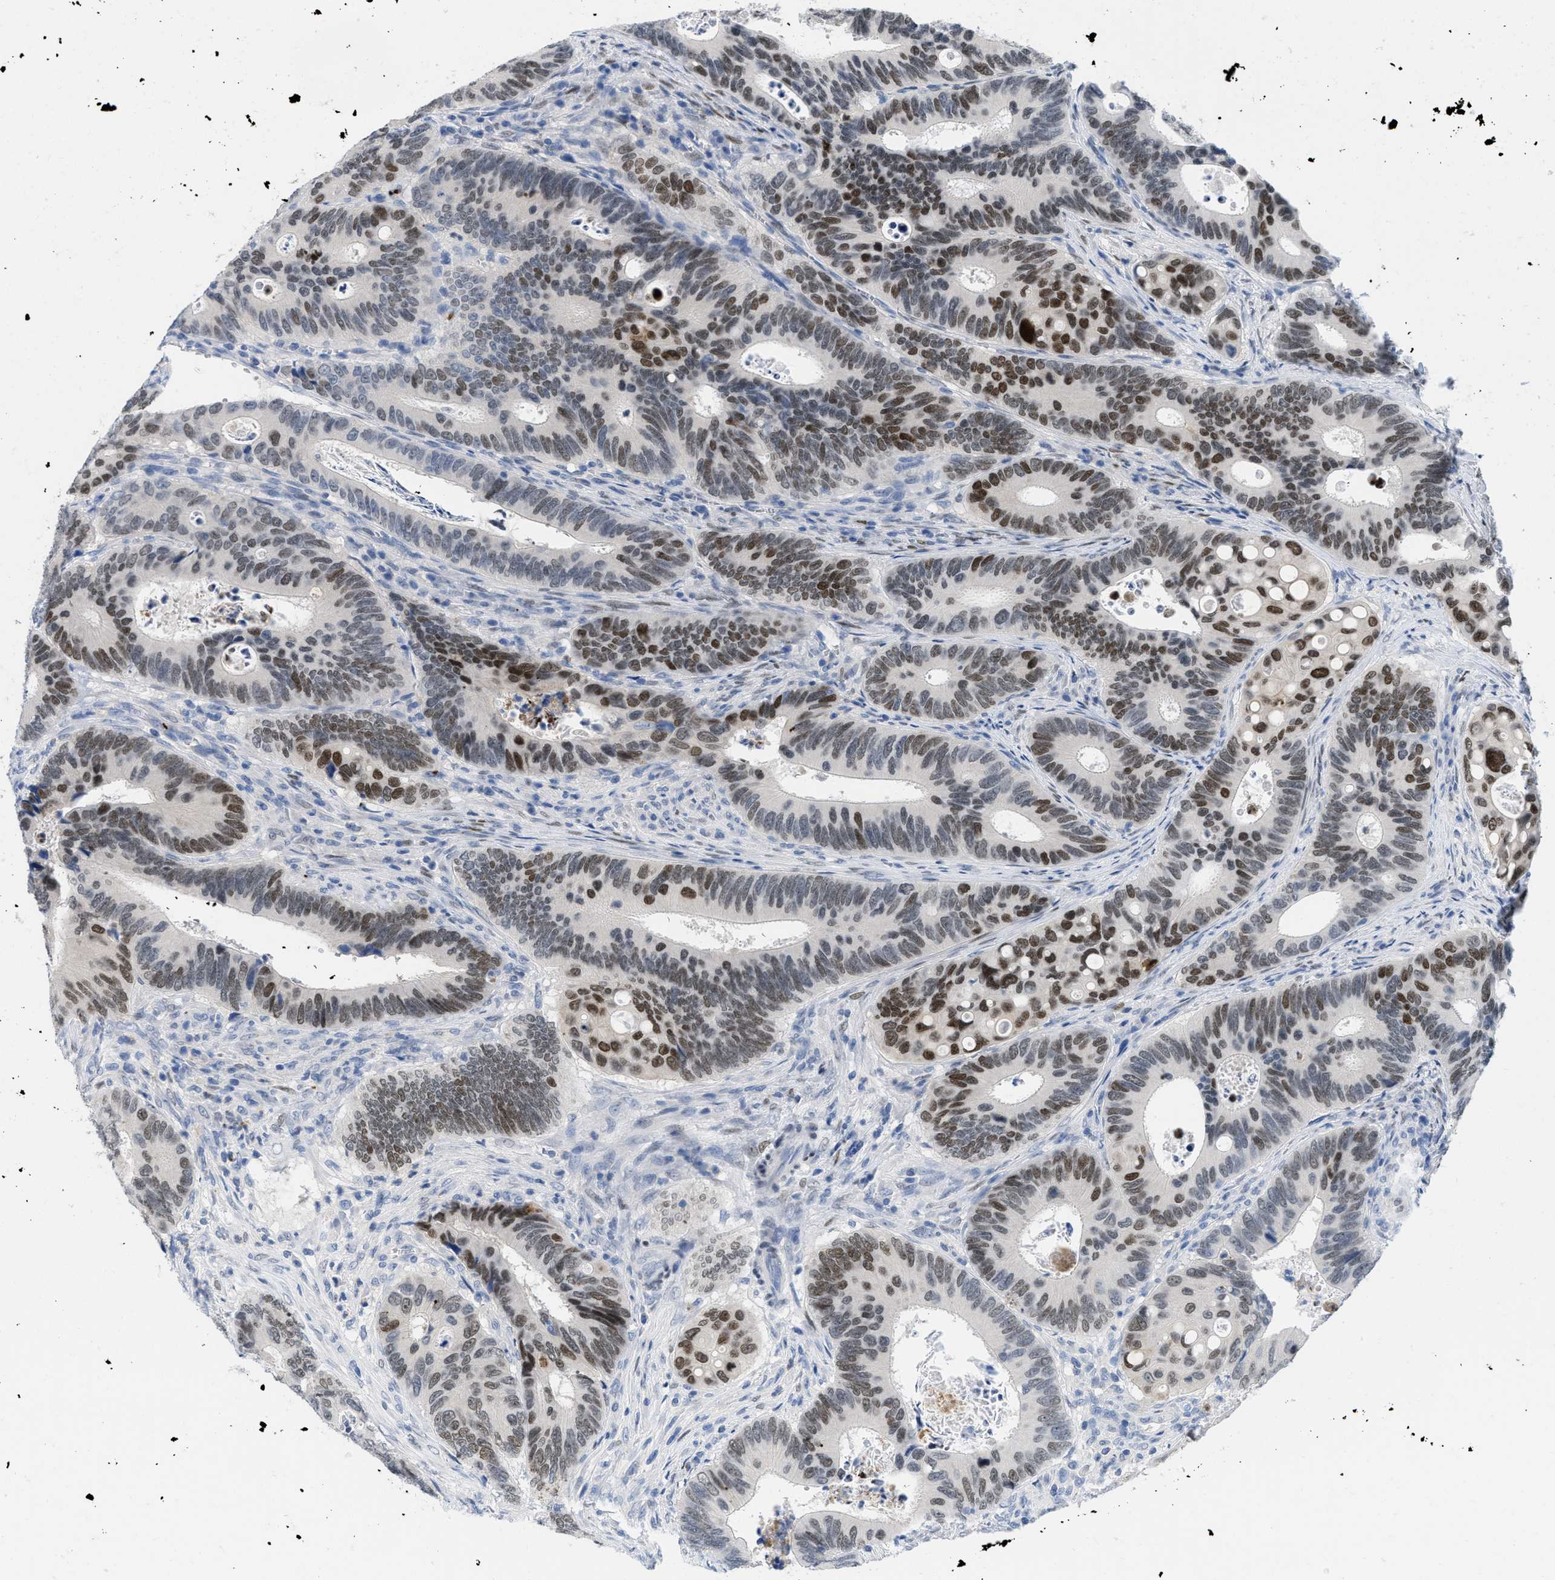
{"staining": {"intensity": "moderate", "quantity": "25%-75%", "location": "nuclear"}, "tissue": "colorectal cancer", "cell_type": "Tumor cells", "image_type": "cancer", "snomed": [{"axis": "morphology", "description": "Inflammation, NOS"}, {"axis": "morphology", "description": "Adenocarcinoma, NOS"}, {"axis": "topography", "description": "Colon"}], "caption": "A brown stain highlights moderate nuclear expression of a protein in human colorectal cancer (adenocarcinoma) tumor cells.", "gene": "NFIX", "patient": {"sex": "male", "age": 72}}